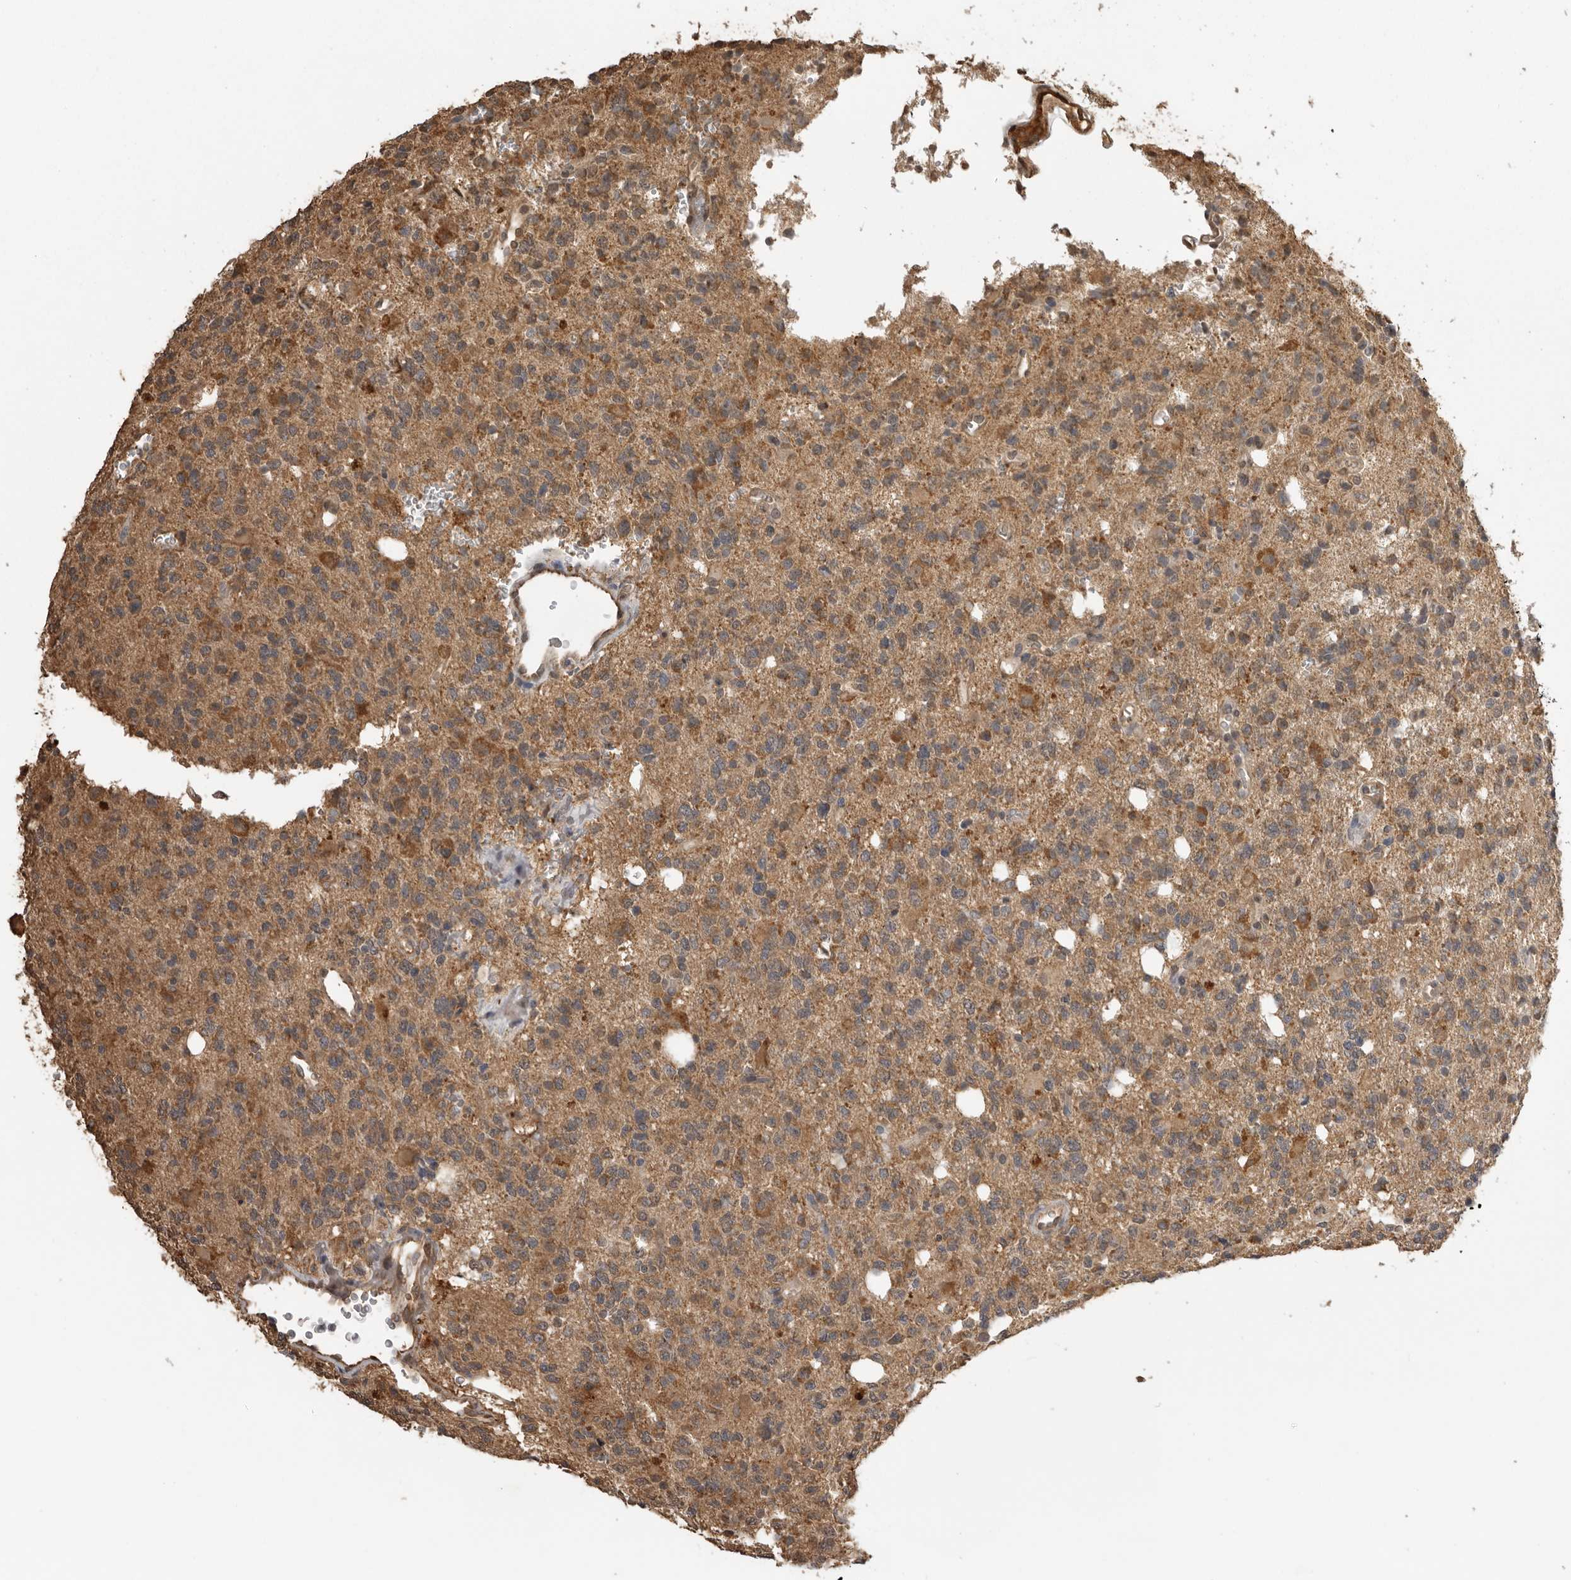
{"staining": {"intensity": "moderate", "quantity": ">75%", "location": "cytoplasmic/membranous"}, "tissue": "glioma", "cell_type": "Tumor cells", "image_type": "cancer", "snomed": [{"axis": "morphology", "description": "Glioma, malignant, High grade"}, {"axis": "topography", "description": "Brain"}], "caption": "Protein analysis of malignant high-grade glioma tissue displays moderate cytoplasmic/membranous positivity in about >75% of tumor cells. The staining was performed using DAB to visualize the protein expression in brown, while the nuclei were stained in blue with hematoxylin (Magnification: 20x).", "gene": "JAG2", "patient": {"sex": "female", "age": 62}}